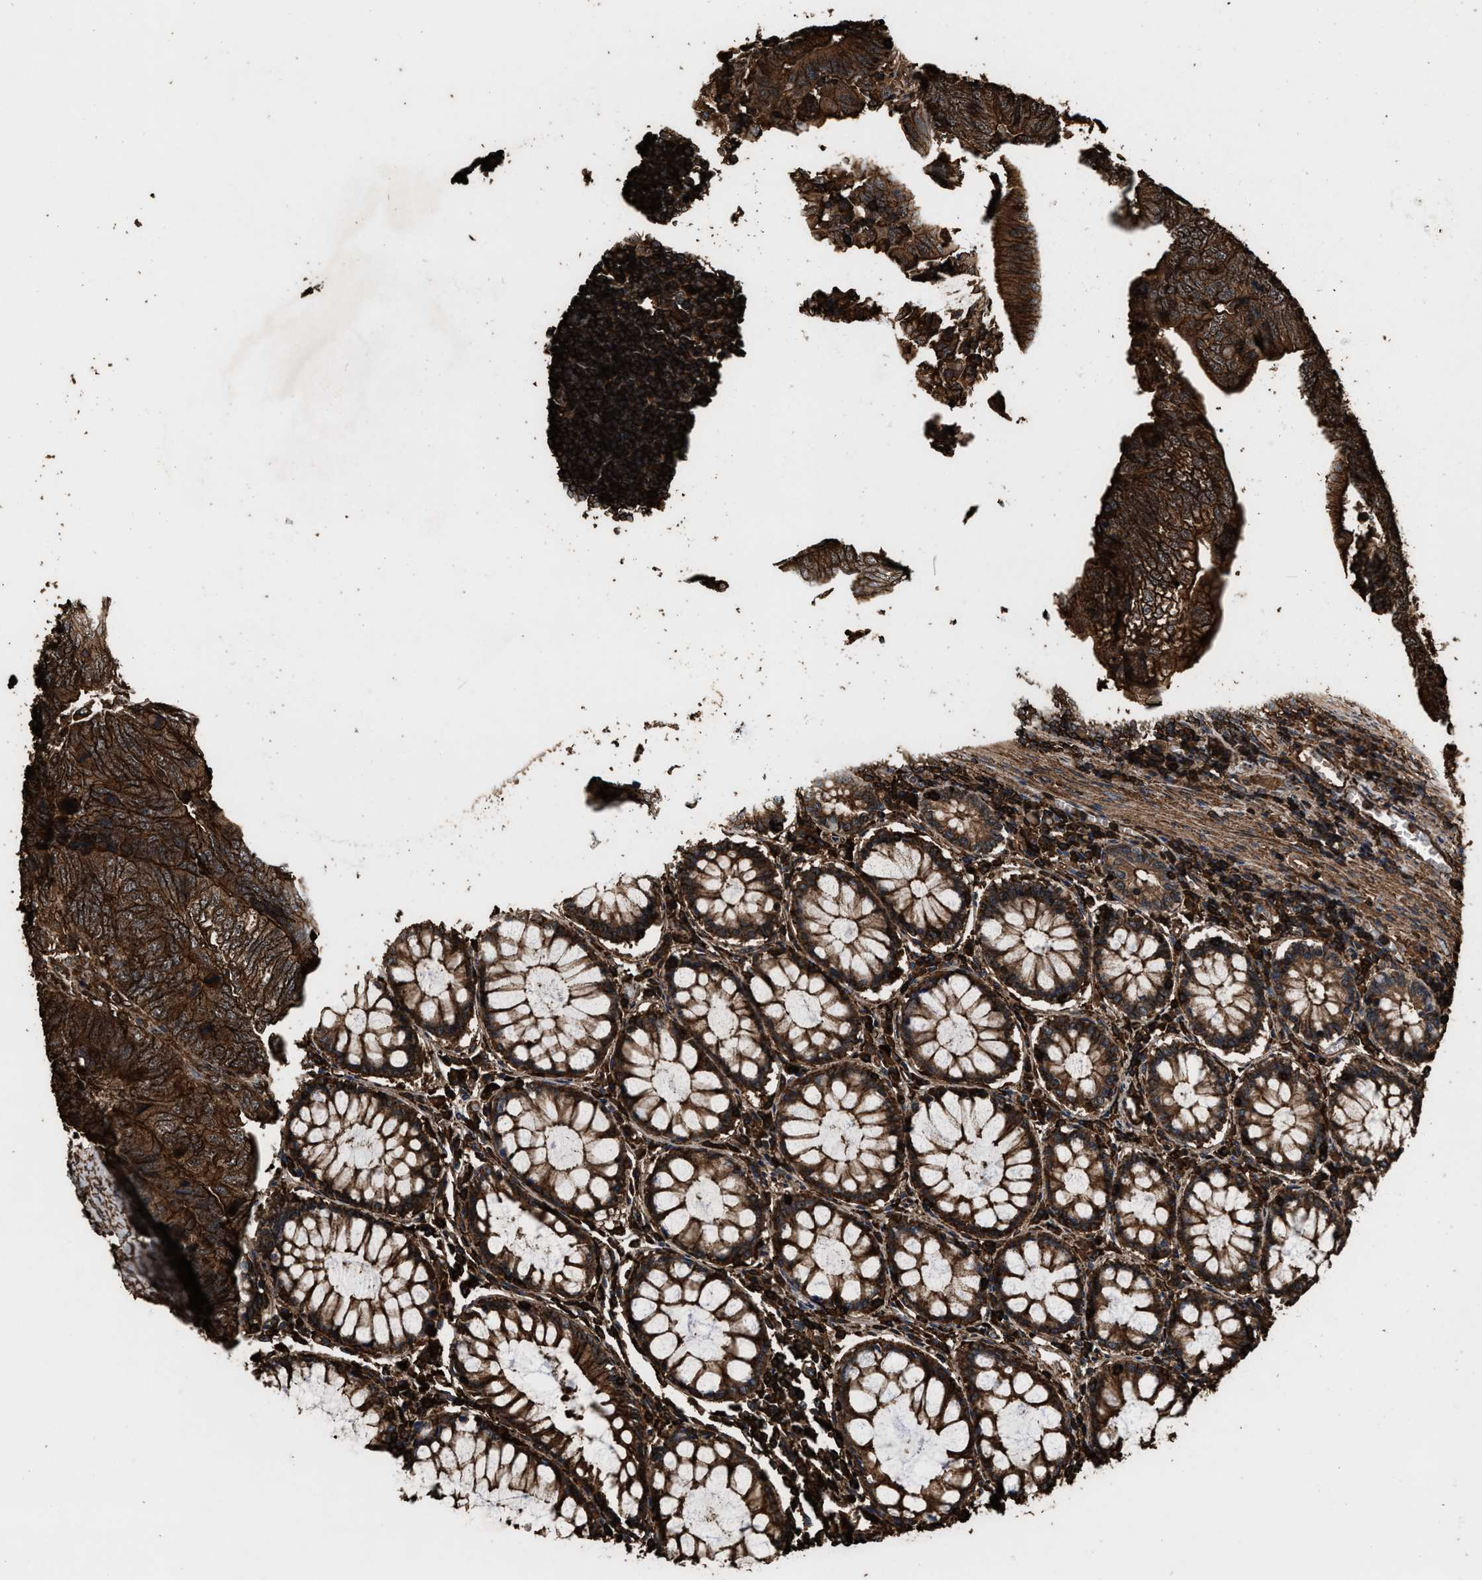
{"staining": {"intensity": "strong", "quantity": ">75%", "location": "cytoplasmic/membranous"}, "tissue": "colorectal cancer", "cell_type": "Tumor cells", "image_type": "cancer", "snomed": [{"axis": "morphology", "description": "Normal tissue, NOS"}, {"axis": "morphology", "description": "Adenocarcinoma, NOS"}, {"axis": "topography", "description": "Rectum"}], "caption": "Protein expression analysis of colorectal cancer (adenocarcinoma) shows strong cytoplasmic/membranous positivity in approximately >75% of tumor cells.", "gene": "KBTBD2", "patient": {"sex": "female", "age": 66}}